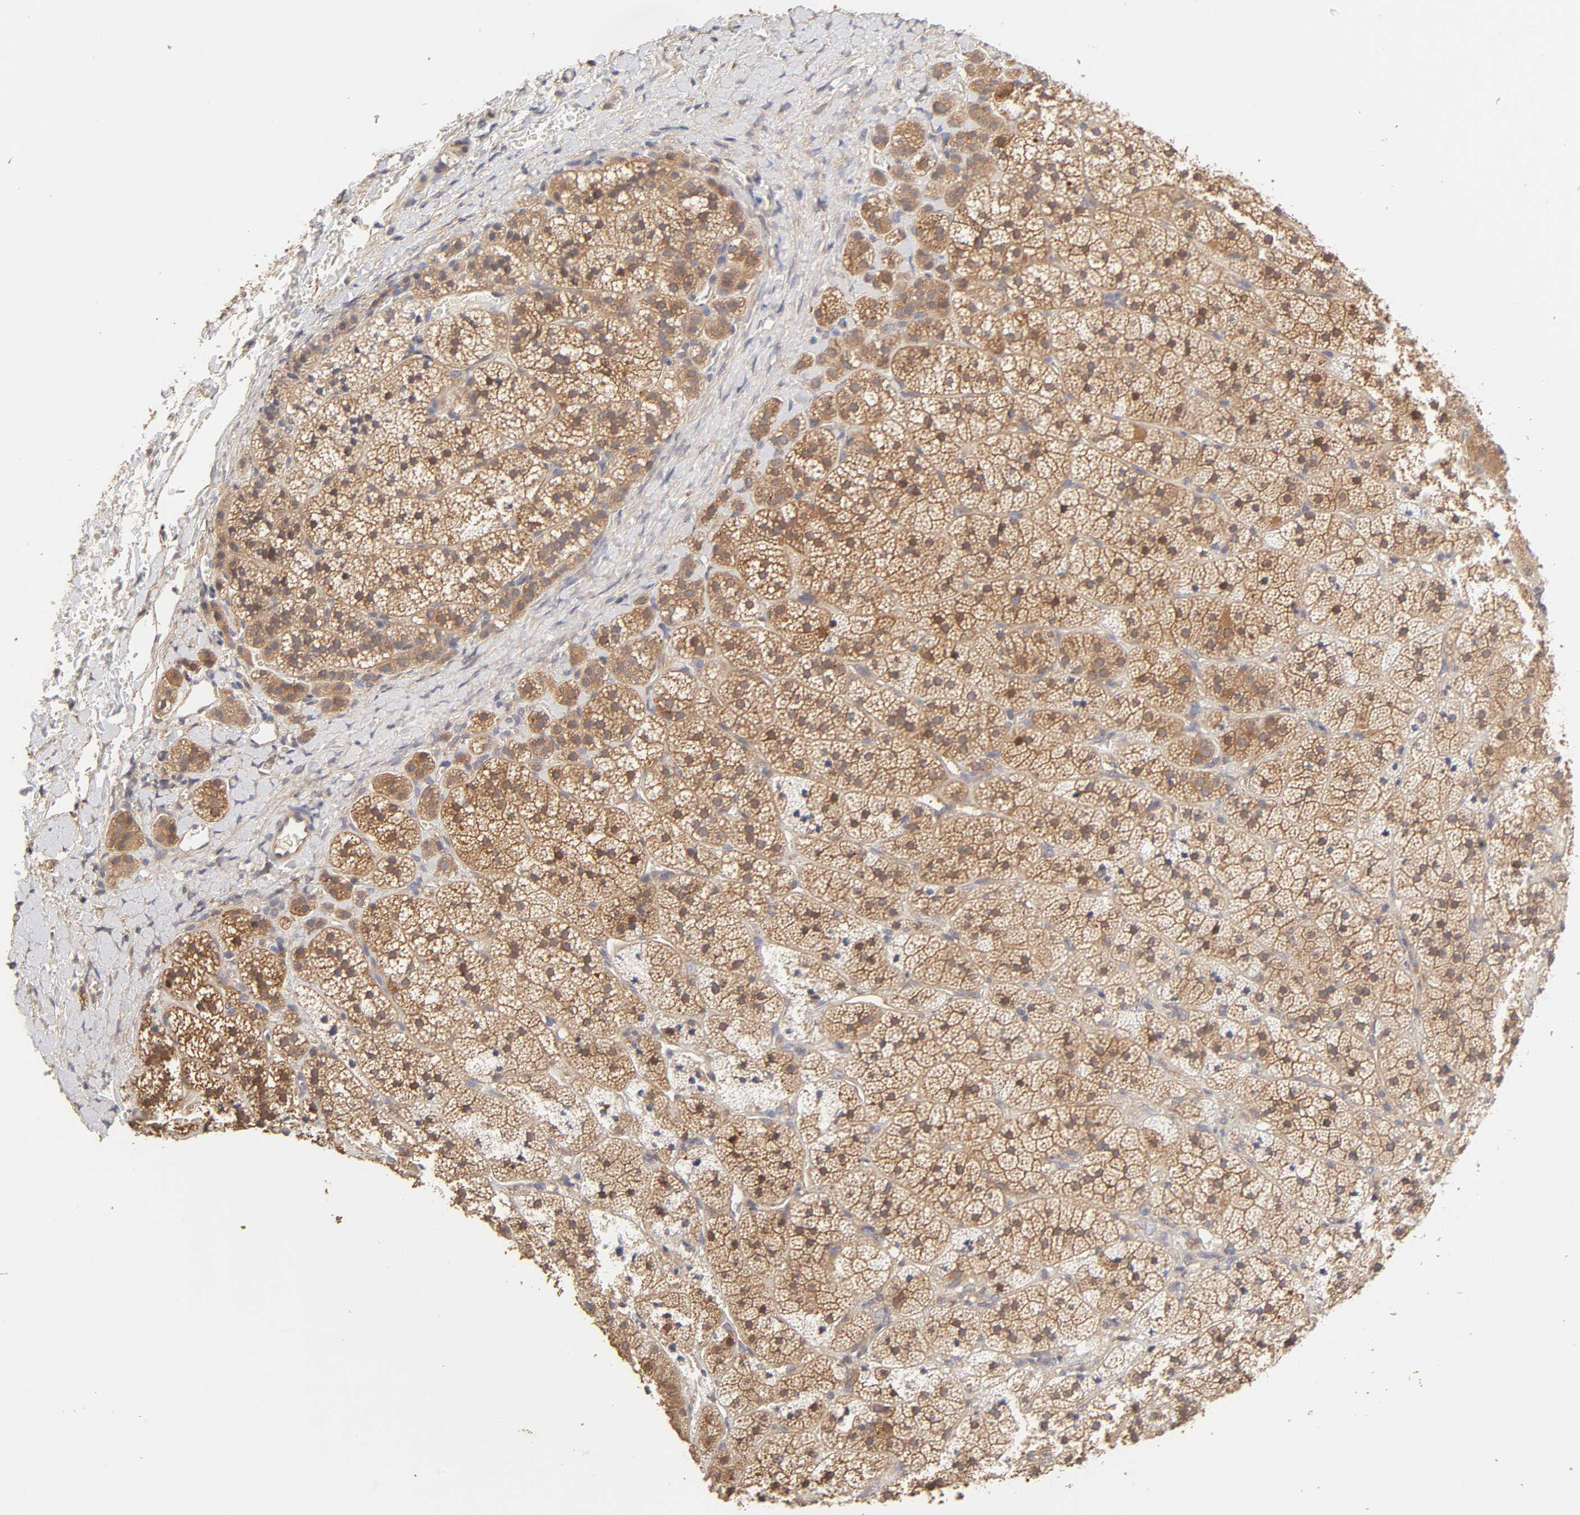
{"staining": {"intensity": "moderate", "quantity": "25%-75%", "location": "cytoplasmic/membranous"}, "tissue": "adrenal gland", "cell_type": "Glandular cells", "image_type": "normal", "snomed": [{"axis": "morphology", "description": "Normal tissue, NOS"}, {"axis": "topography", "description": "Adrenal gland"}], "caption": "Immunohistochemical staining of unremarkable human adrenal gland reveals 25%-75% levels of moderate cytoplasmic/membranous protein staining in about 25%-75% of glandular cells.", "gene": "AP1G2", "patient": {"sex": "female", "age": 44}}